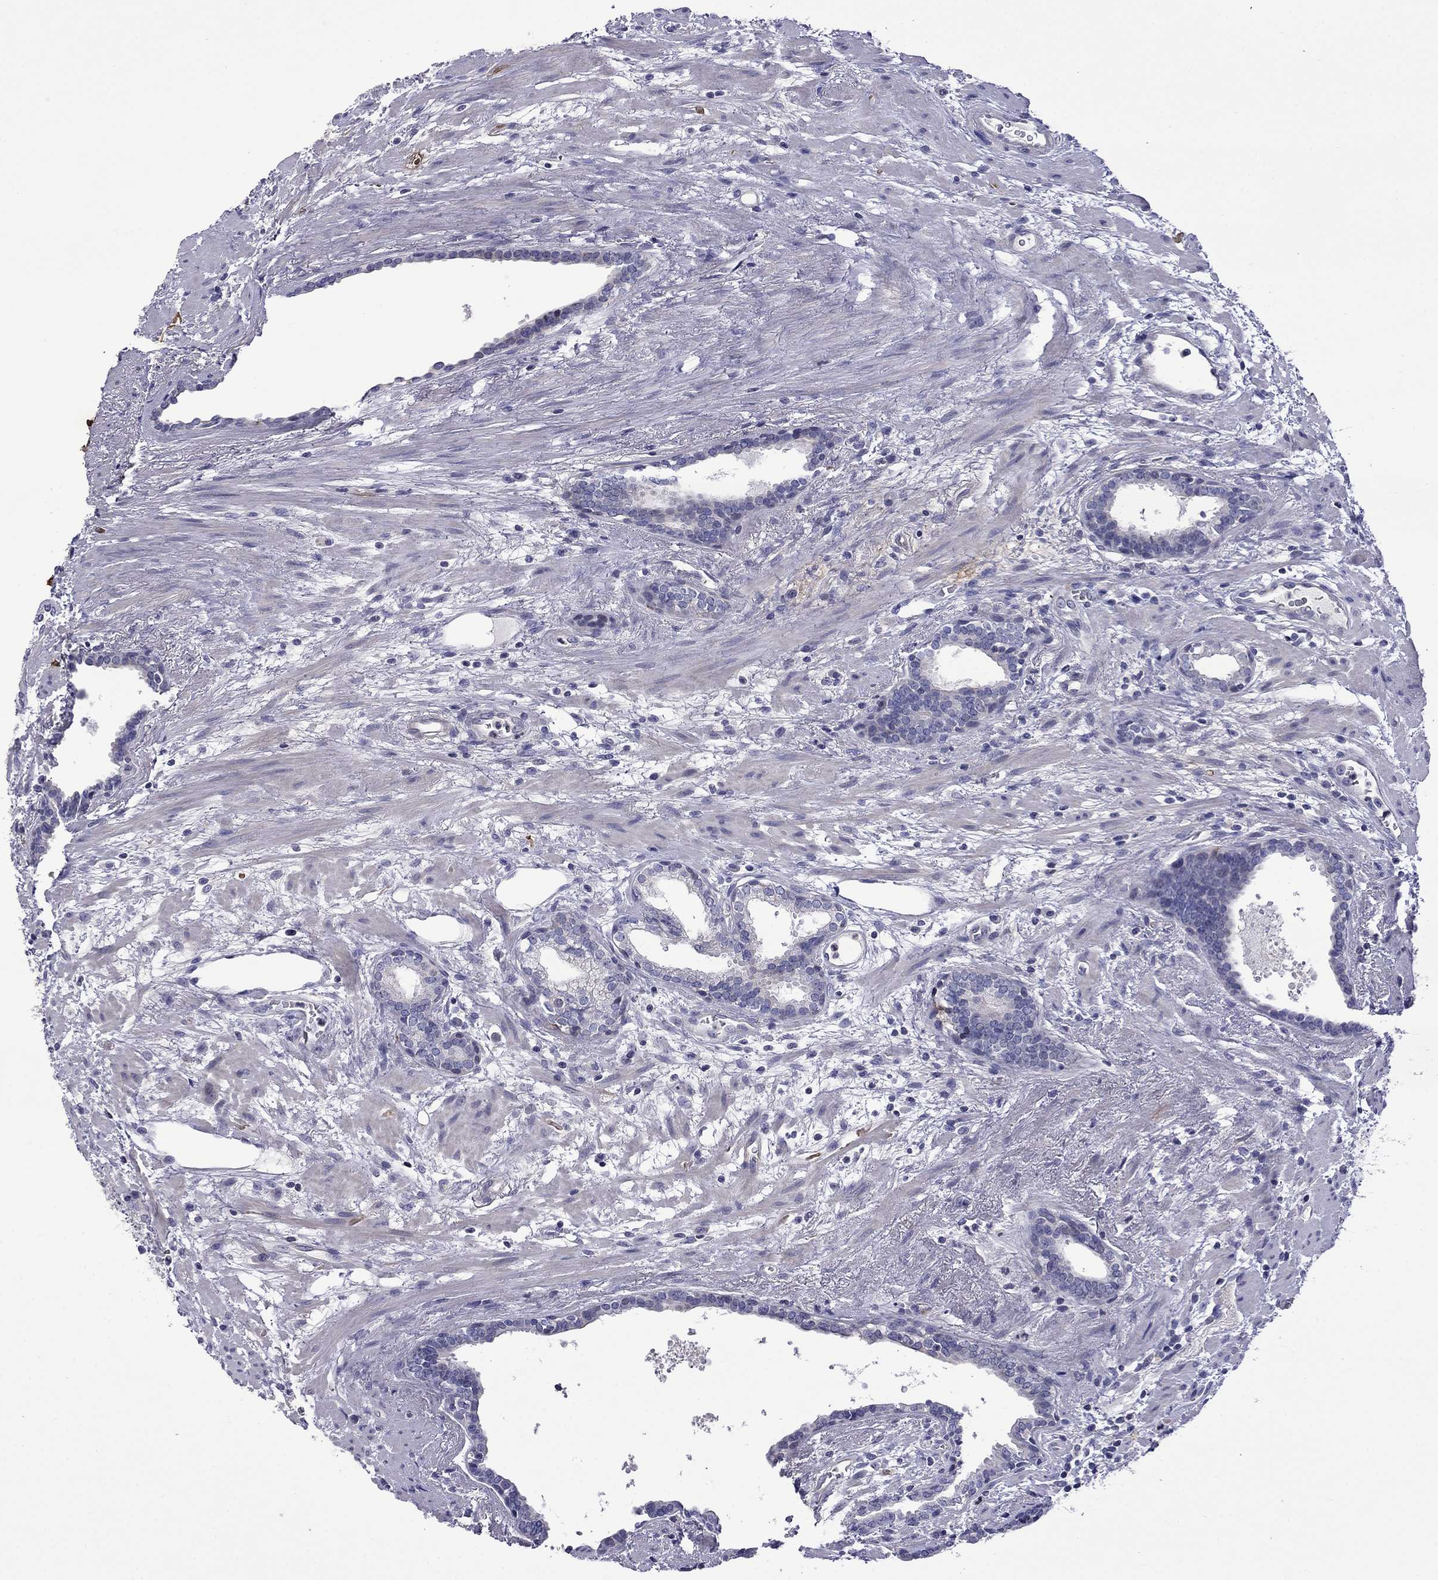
{"staining": {"intensity": "negative", "quantity": "none", "location": "none"}, "tissue": "prostate cancer", "cell_type": "Tumor cells", "image_type": "cancer", "snomed": [{"axis": "morphology", "description": "Adenocarcinoma, NOS"}, {"axis": "topography", "description": "Prostate"}], "caption": "Image shows no protein positivity in tumor cells of prostate adenocarcinoma tissue.", "gene": "STAR", "patient": {"sex": "male", "age": 66}}